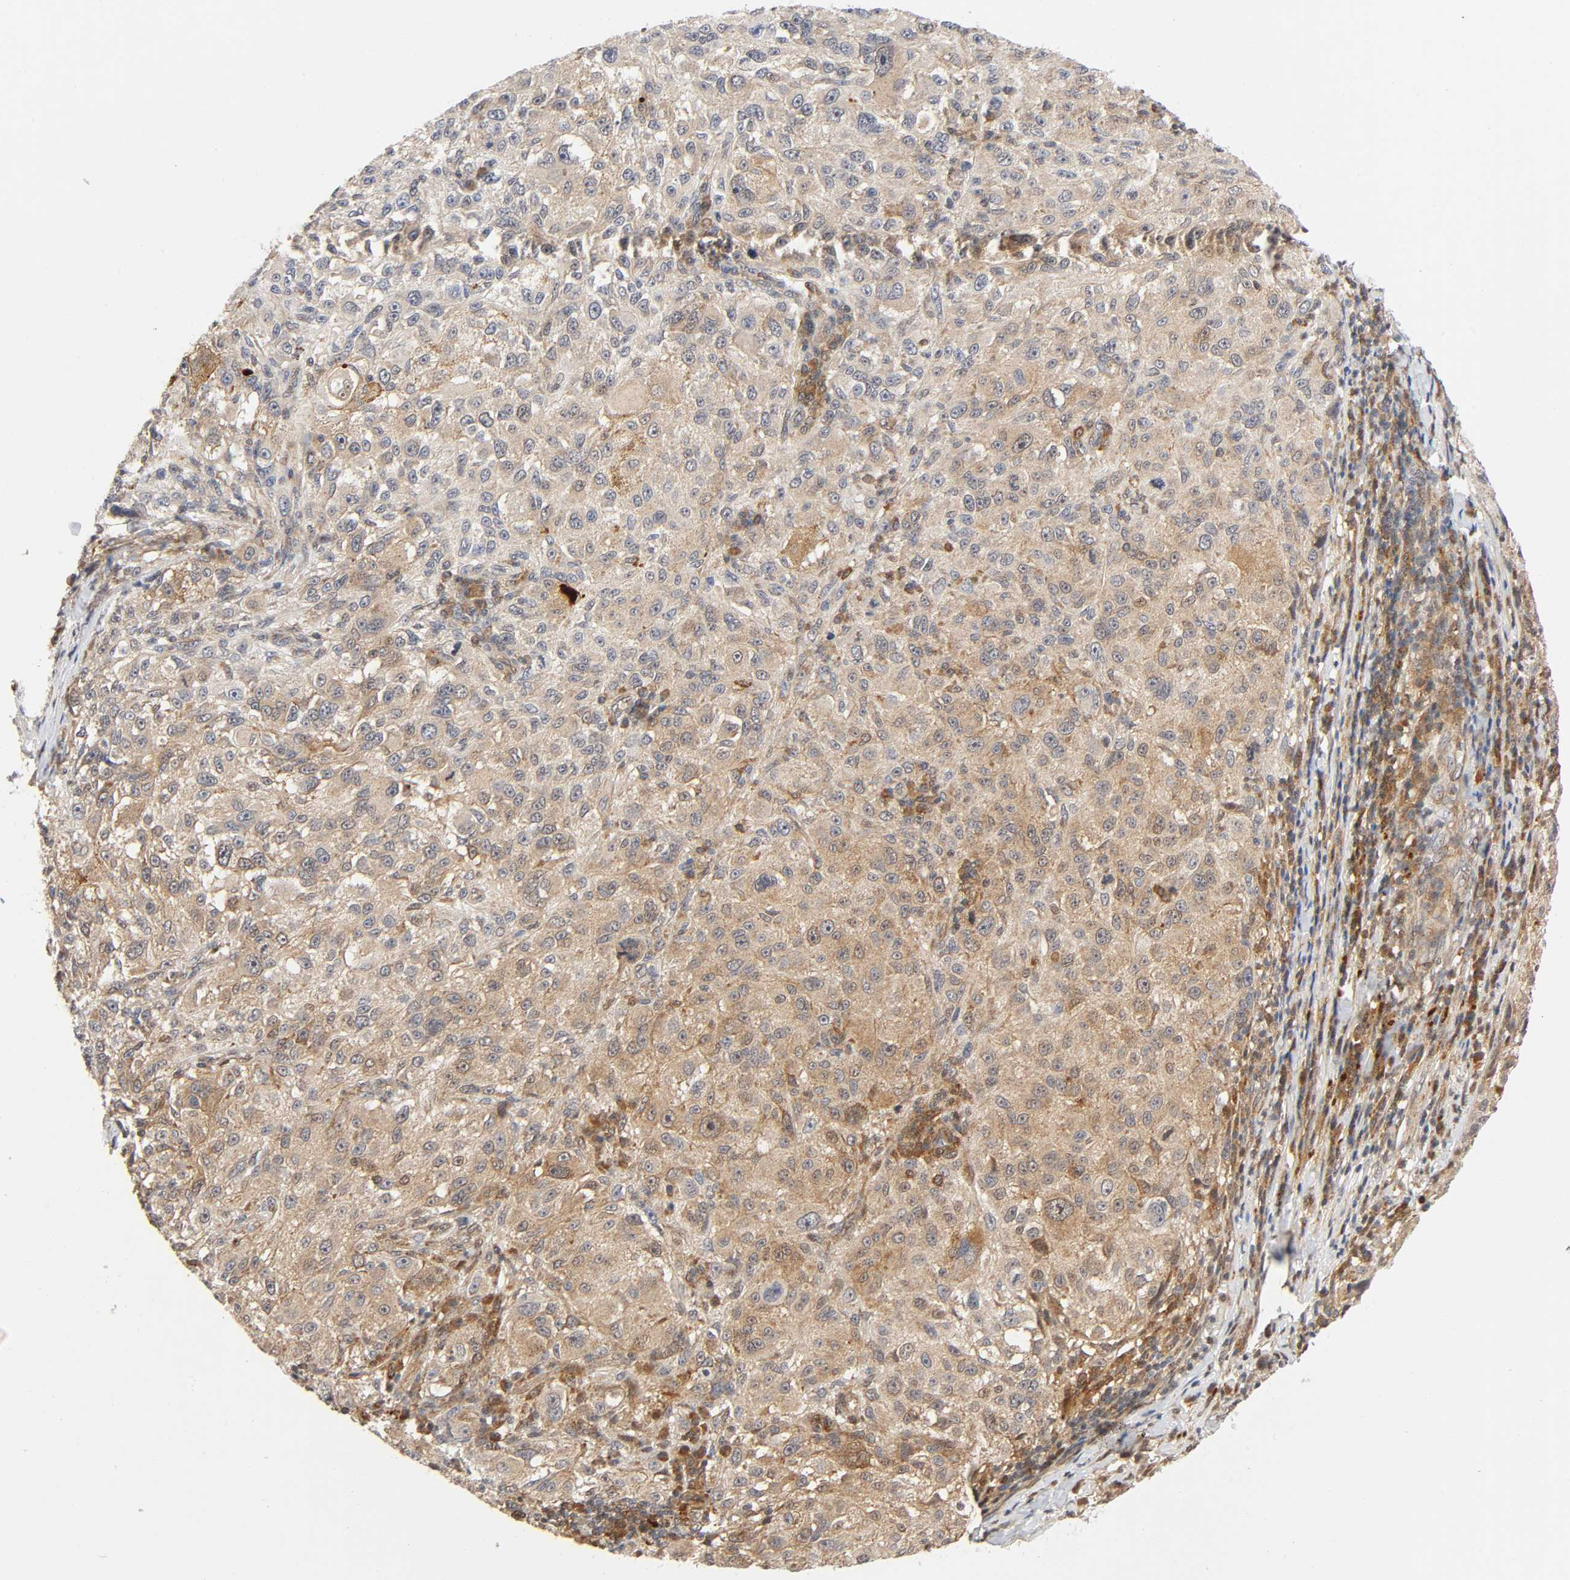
{"staining": {"intensity": "weak", "quantity": ">75%", "location": "cytoplasmic/membranous,nuclear"}, "tissue": "melanoma", "cell_type": "Tumor cells", "image_type": "cancer", "snomed": [{"axis": "morphology", "description": "Necrosis, NOS"}, {"axis": "morphology", "description": "Malignant melanoma, NOS"}, {"axis": "topography", "description": "Skin"}], "caption": "Weak cytoplasmic/membranous and nuclear staining is appreciated in about >75% of tumor cells in malignant melanoma.", "gene": "CASP9", "patient": {"sex": "female", "age": 87}}